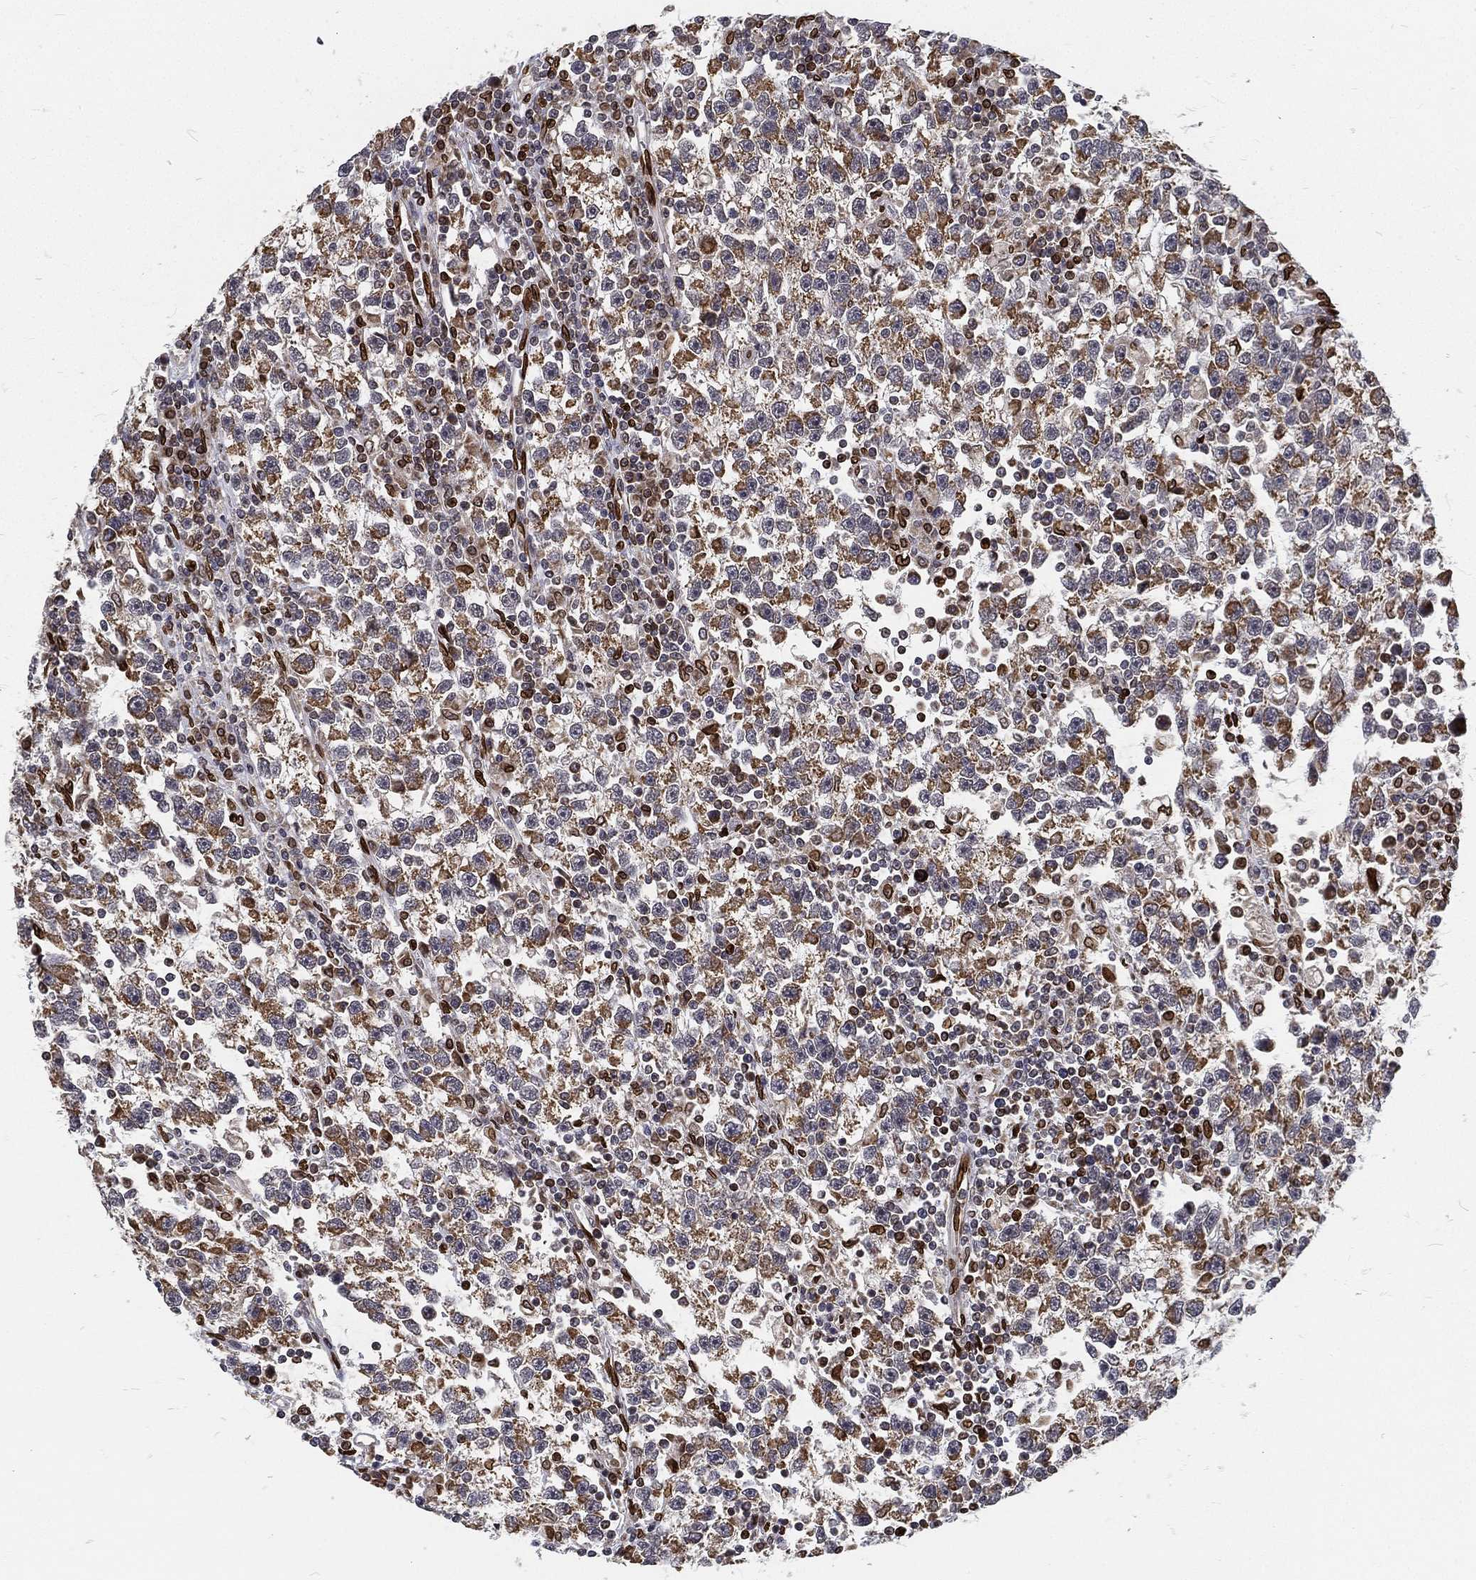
{"staining": {"intensity": "moderate", "quantity": "25%-75%", "location": "nuclear"}, "tissue": "testis cancer", "cell_type": "Tumor cells", "image_type": "cancer", "snomed": [{"axis": "morphology", "description": "Seminoma, NOS"}, {"axis": "topography", "description": "Testis"}], "caption": "Immunohistochemical staining of human seminoma (testis) demonstrates moderate nuclear protein expression in about 25%-75% of tumor cells.", "gene": "PALB2", "patient": {"sex": "male", "age": 47}}